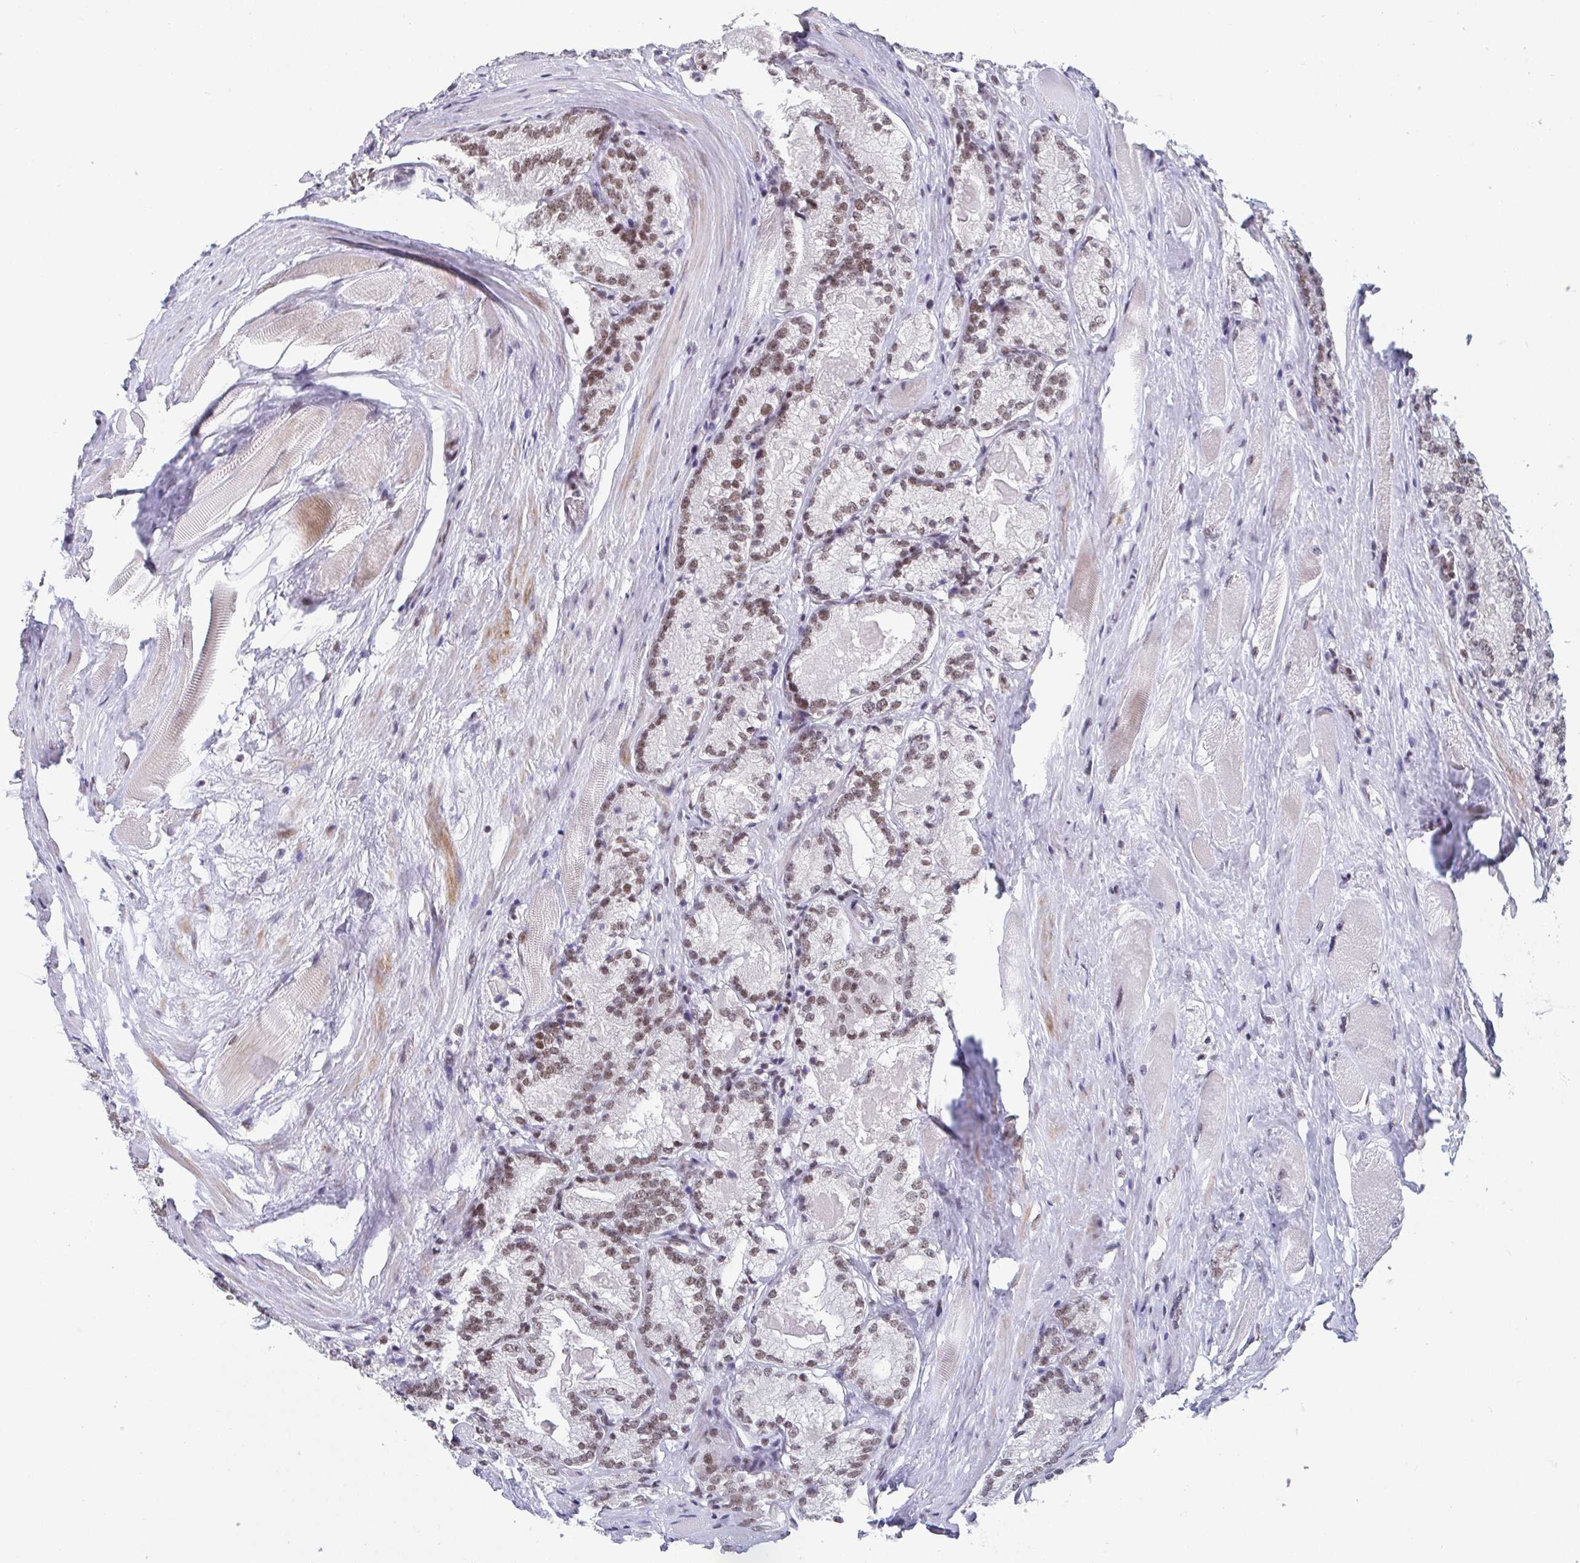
{"staining": {"intensity": "weak", "quantity": "25%-75%", "location": "nuclear"}, "tissue": "prostate cancer", "cell_type": "Tumor cells", "image_type": "cancer", "snomed": [{"axis": "morphology", "description": "Adenocarcinoma, NOS"}, {"axis": "morphology", "description": "Adenocarcinoma, Low grade"}, {"axis": "topography", "description": "Prostate"}], "caption": "Brown immunohistochemical staining in prostate adenocarcinoma displays weak nuclear staining in about 25%-75% of tumor cells.", "gene": "CTCF", "patient": {"sex": "male", "age": 68}}